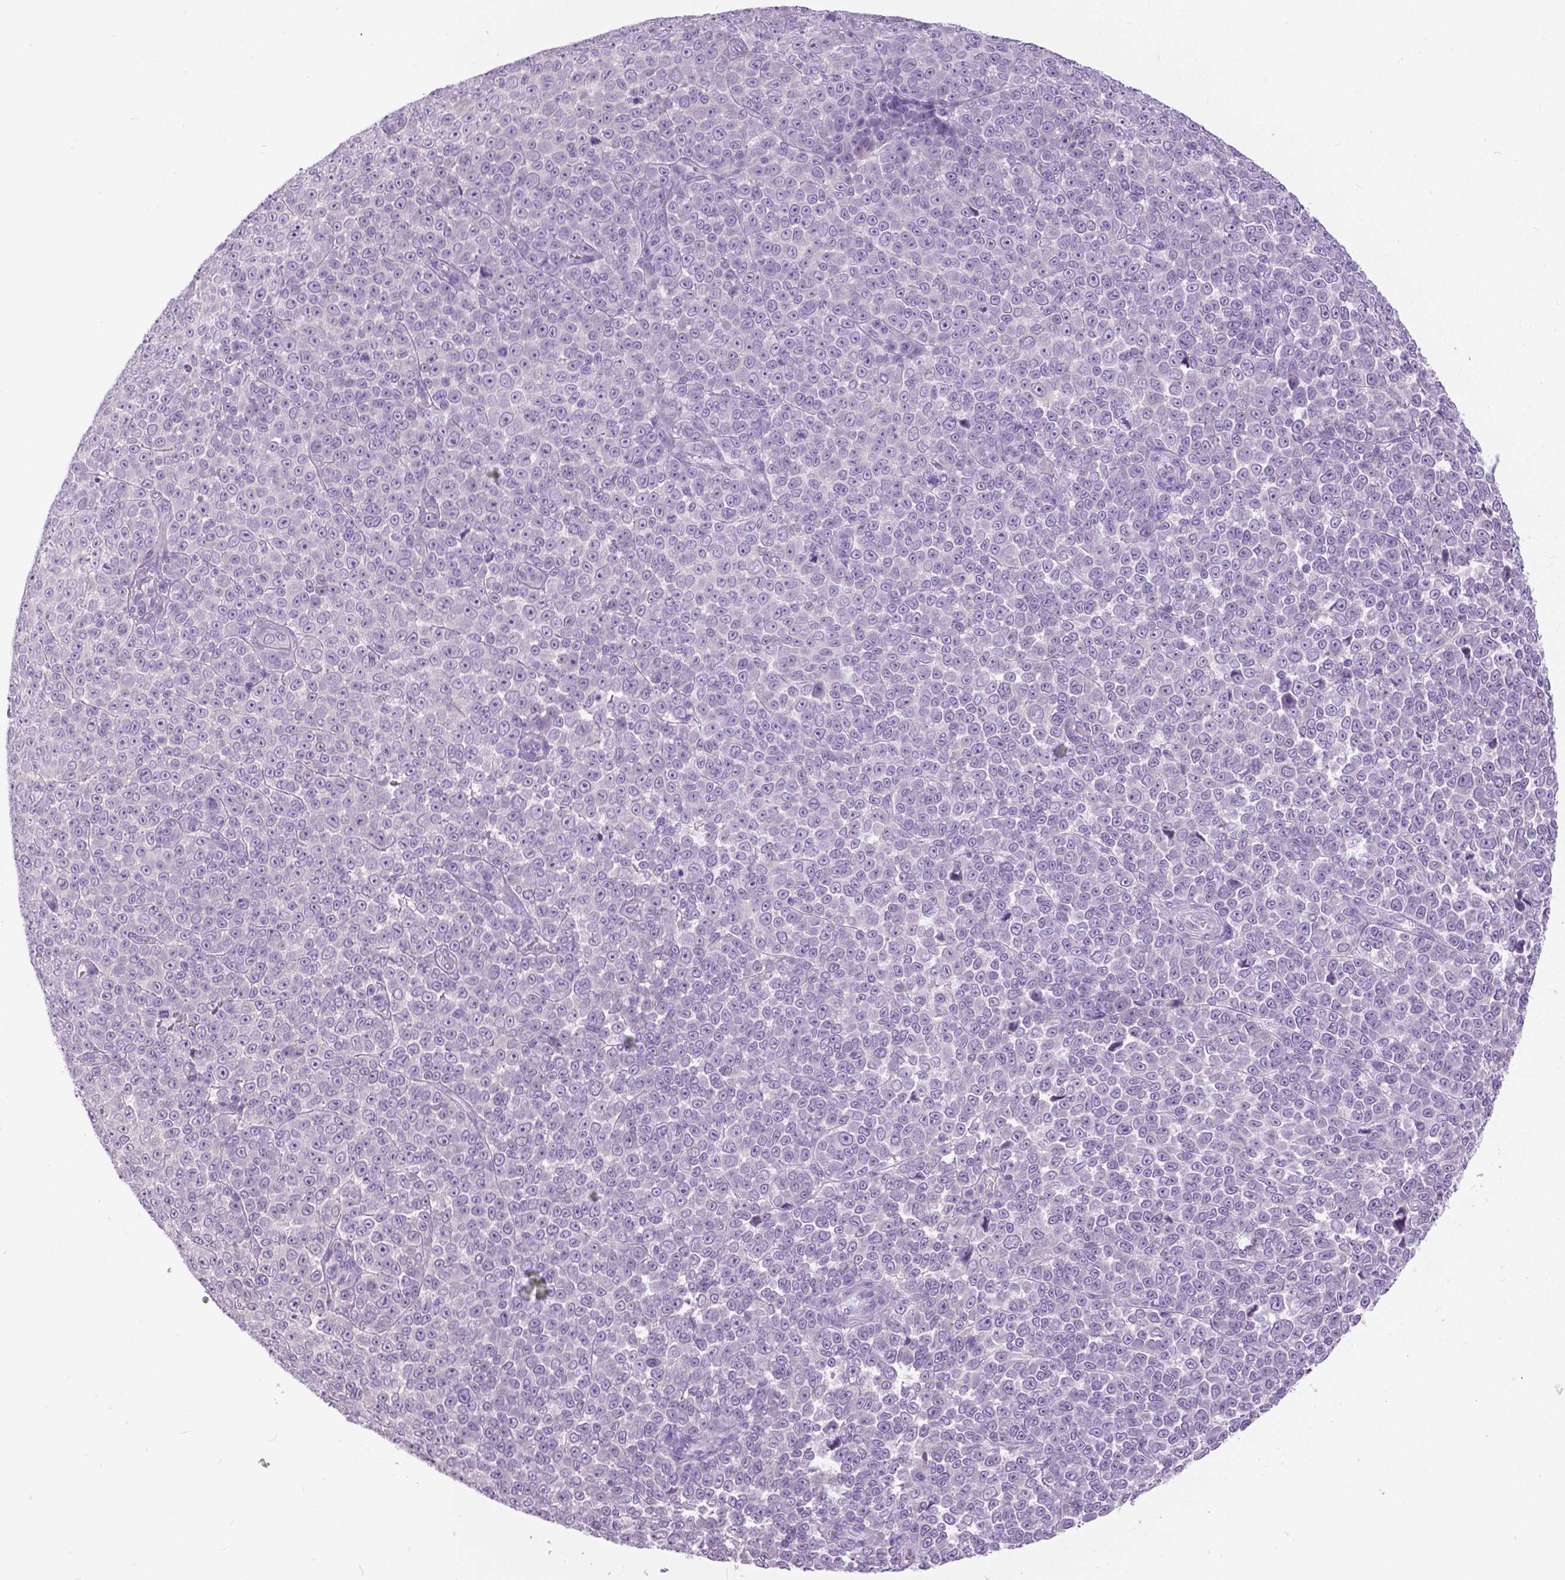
{"staining": {"intensity": "negative", "quantity": "none", "location": "none"}, "tissue": "melanoma", "cell_type": "Tumor cells", "image_type": "cancer", "snomed": [{"axis": "morphology", "description": "Malignant melanoma, NOS"}, {"axis": "topography", "description": "Skin"}], "caption": "An immunohistochemistry histopathology image of melanoma is shown. There is no staining in tumor cells of melanoma.", "gene": "TP53TG5", "patient": {"sex": "female", "age": 95}}